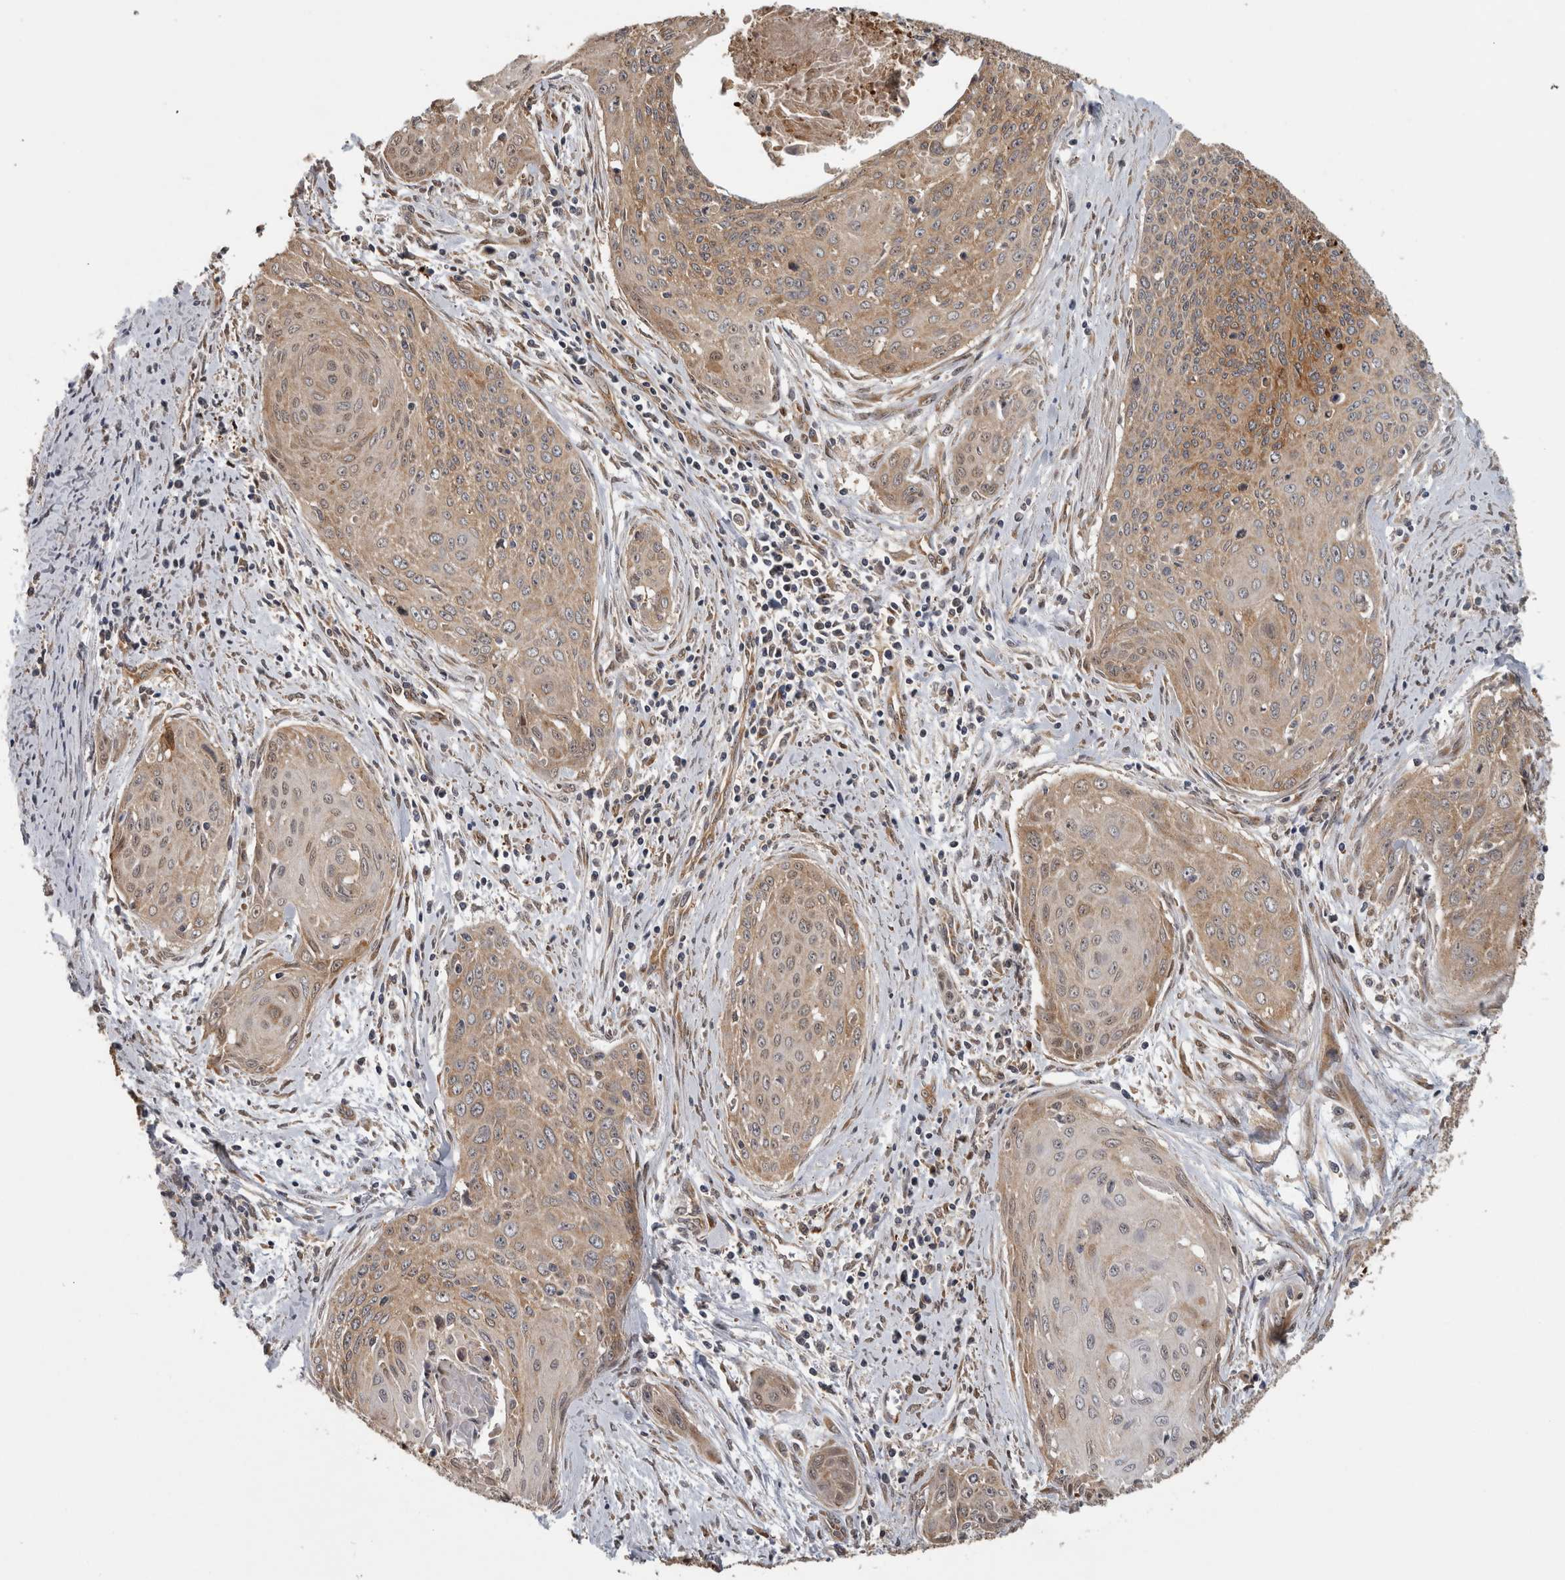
{"staining": {"intensity": "moderate", "quantity": "25%-75%", "location": "cytoplasmic/membranous"}, "tissue": "cervical cancer", "cell_type": "Tumor cells", "image_type": "cancer", "snomed": [{"axis": "morphology", "description": "Squamous cell carcinoma, NOS"}, {"axis": "topography", "description": "Cervix"}], "caption": "The histopathology image displays staining of cervical squamous cell carcinoma, revealing moderate cytoplasmic/membranous protein staining (brown color) within tumor cells.", "gene": "ATXN2", "patient": {"sex": "female", "age": 55}}